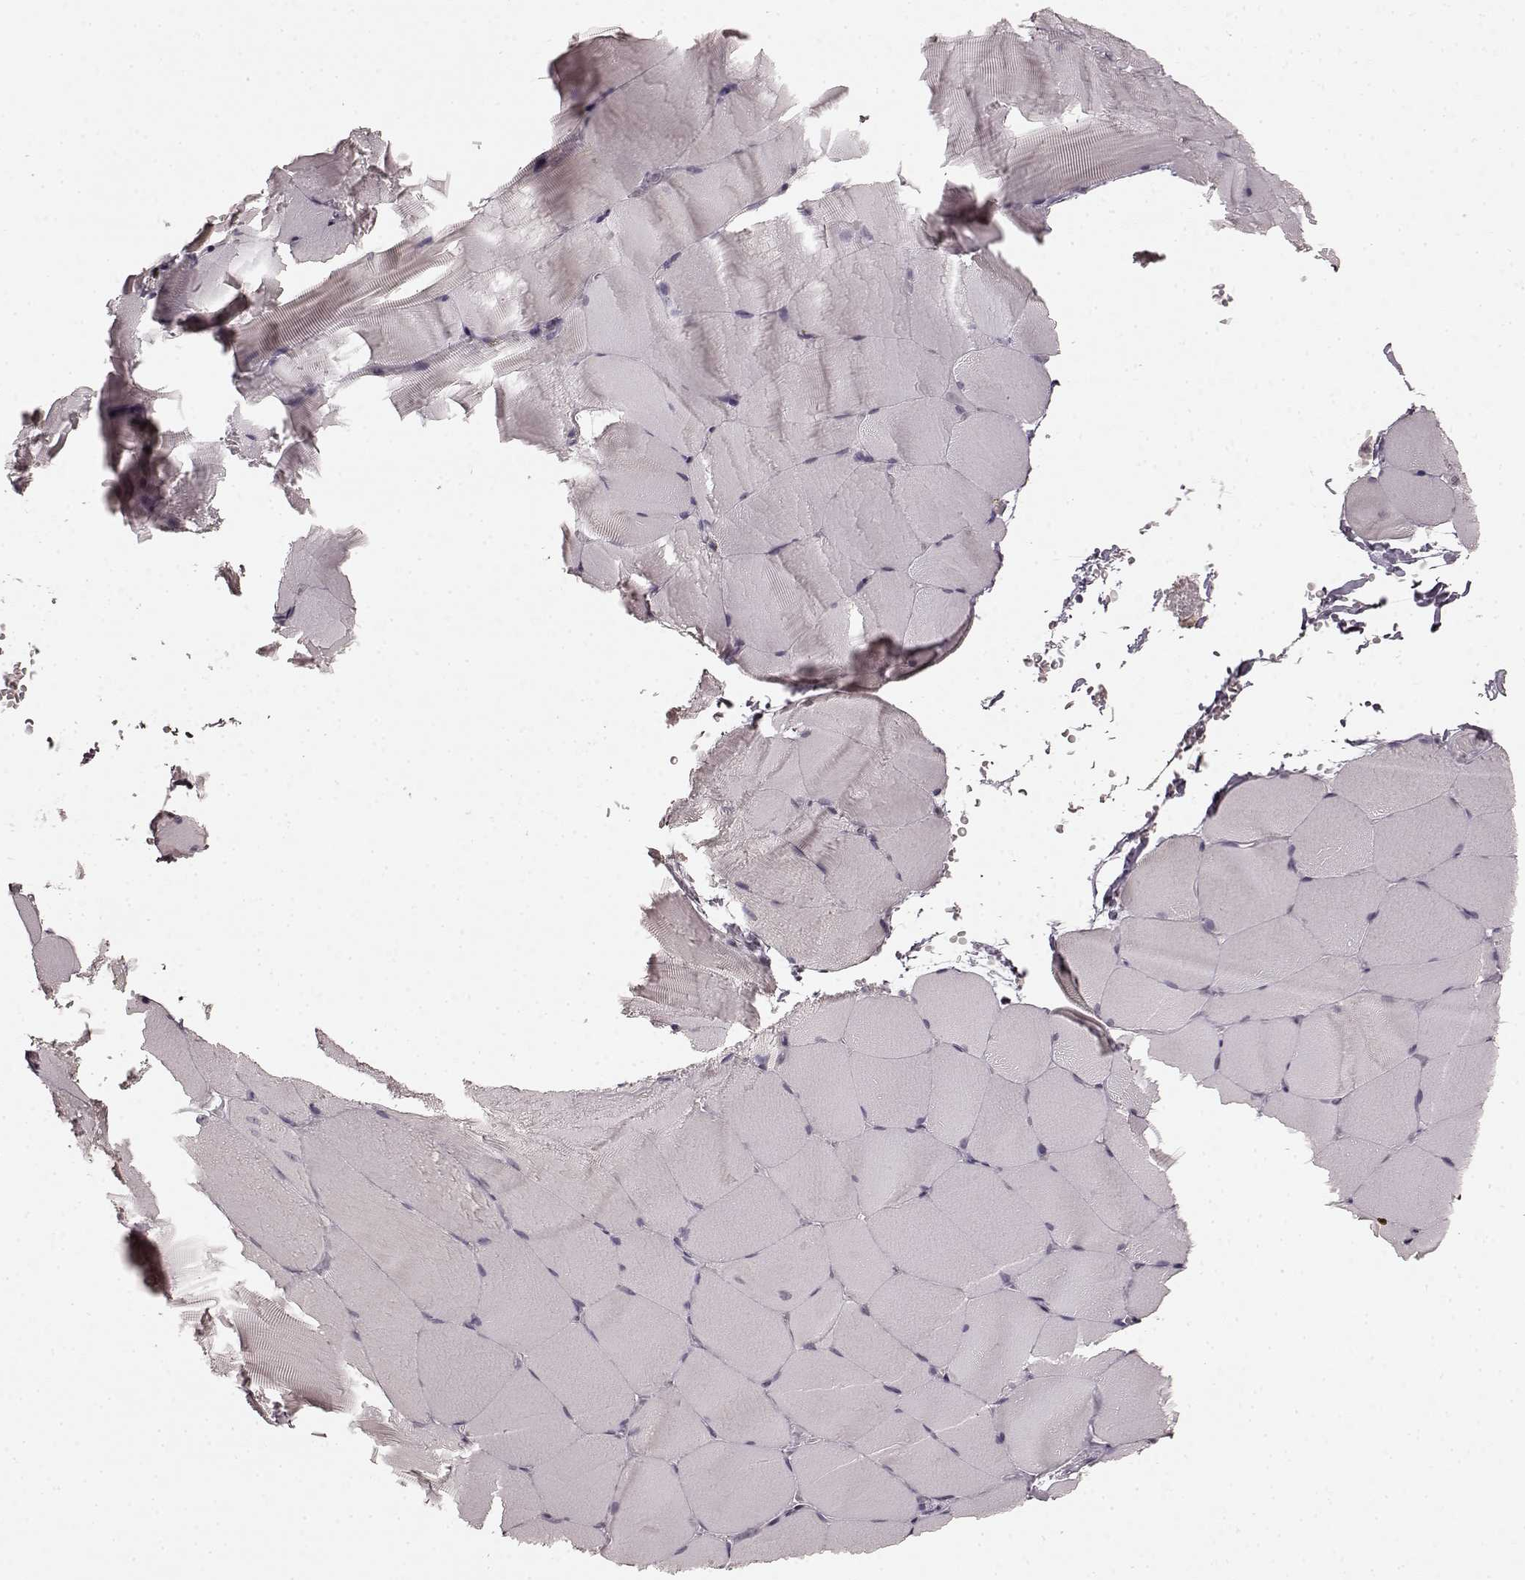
{"staining": {"intensity": "negative", "quantity": "none", "location": "none"}, "tissue": "skeletal muscle", "cell_type": "Myocytes", "image_type": "normal", "snomed": [{"axis": "morphology", "description": "Normal tissue, NOS"}, {"axis": "topography", "description": "Skeletal muscle"}], "caption": "High power microscopy histopathology image of an immunohistochemistry histopathology image of unremarkable skeletal muscle, revealing no significant positivity in myocytes.", "gene": "CCNA2", "patient": {"sex": "female", "age": 37}}